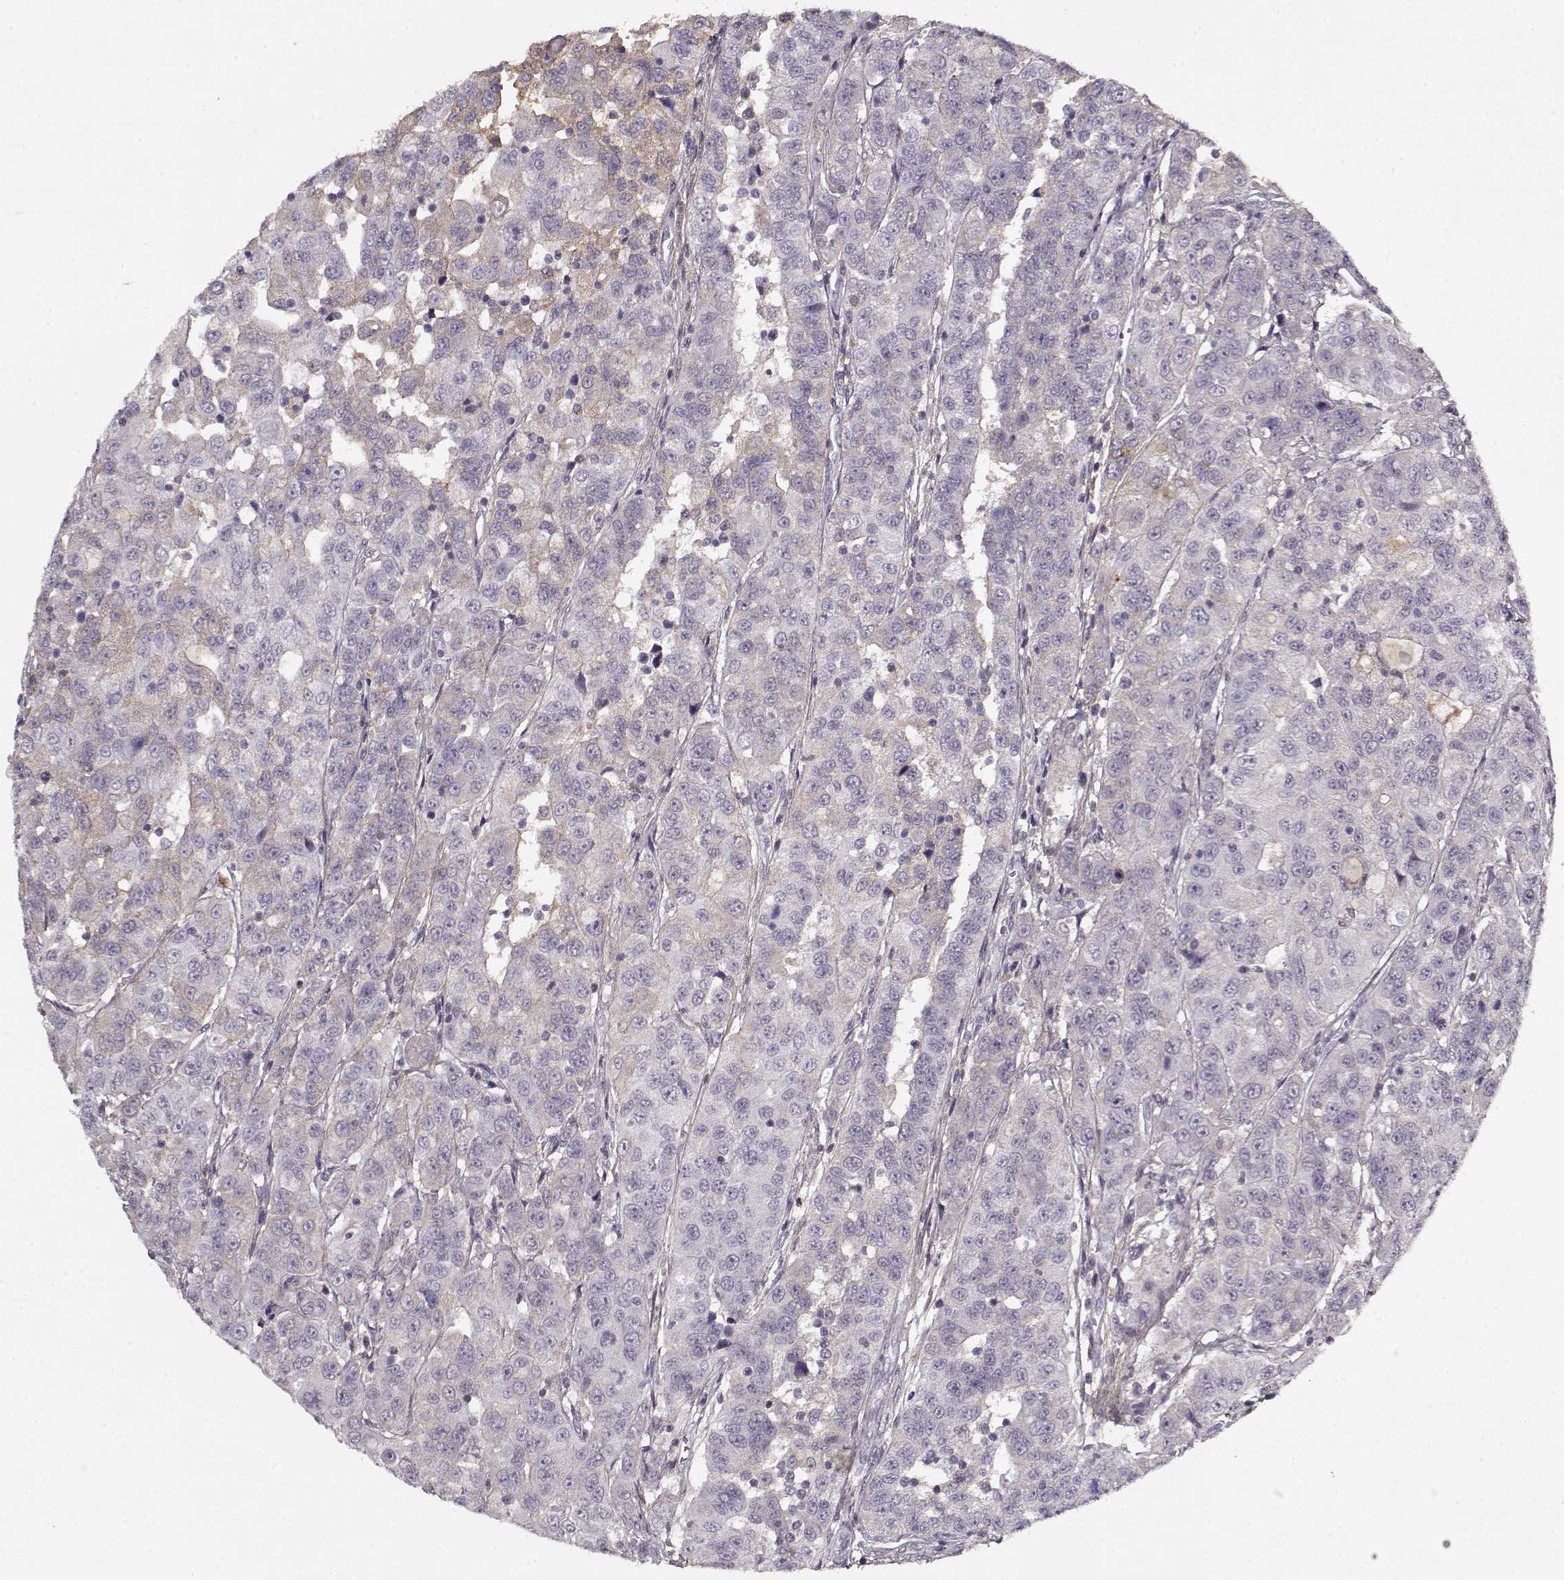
{"staining": {"intensity": "weak", "quantity": "<25%", "location": "cytoplasmic/membranous"}, "tissue": "urothelial cancer", "cell_type": "Tumor cells", "image_type": "cancer", "snomed": [{"axis": "morphology", "description": "Urothelial carcinoma, NOS"}, {"axis": "morphology", "description": "Urothelial carcinoma, High grade"}, {"axis": "topography", "description": "Urinary bladder"}], "caption": "This is an IHC photomicrograph of urothelial cancer. There is no positivity in tumor cells.", "gene": "LUM", "patient": {"sex": "female", "age": 73}}